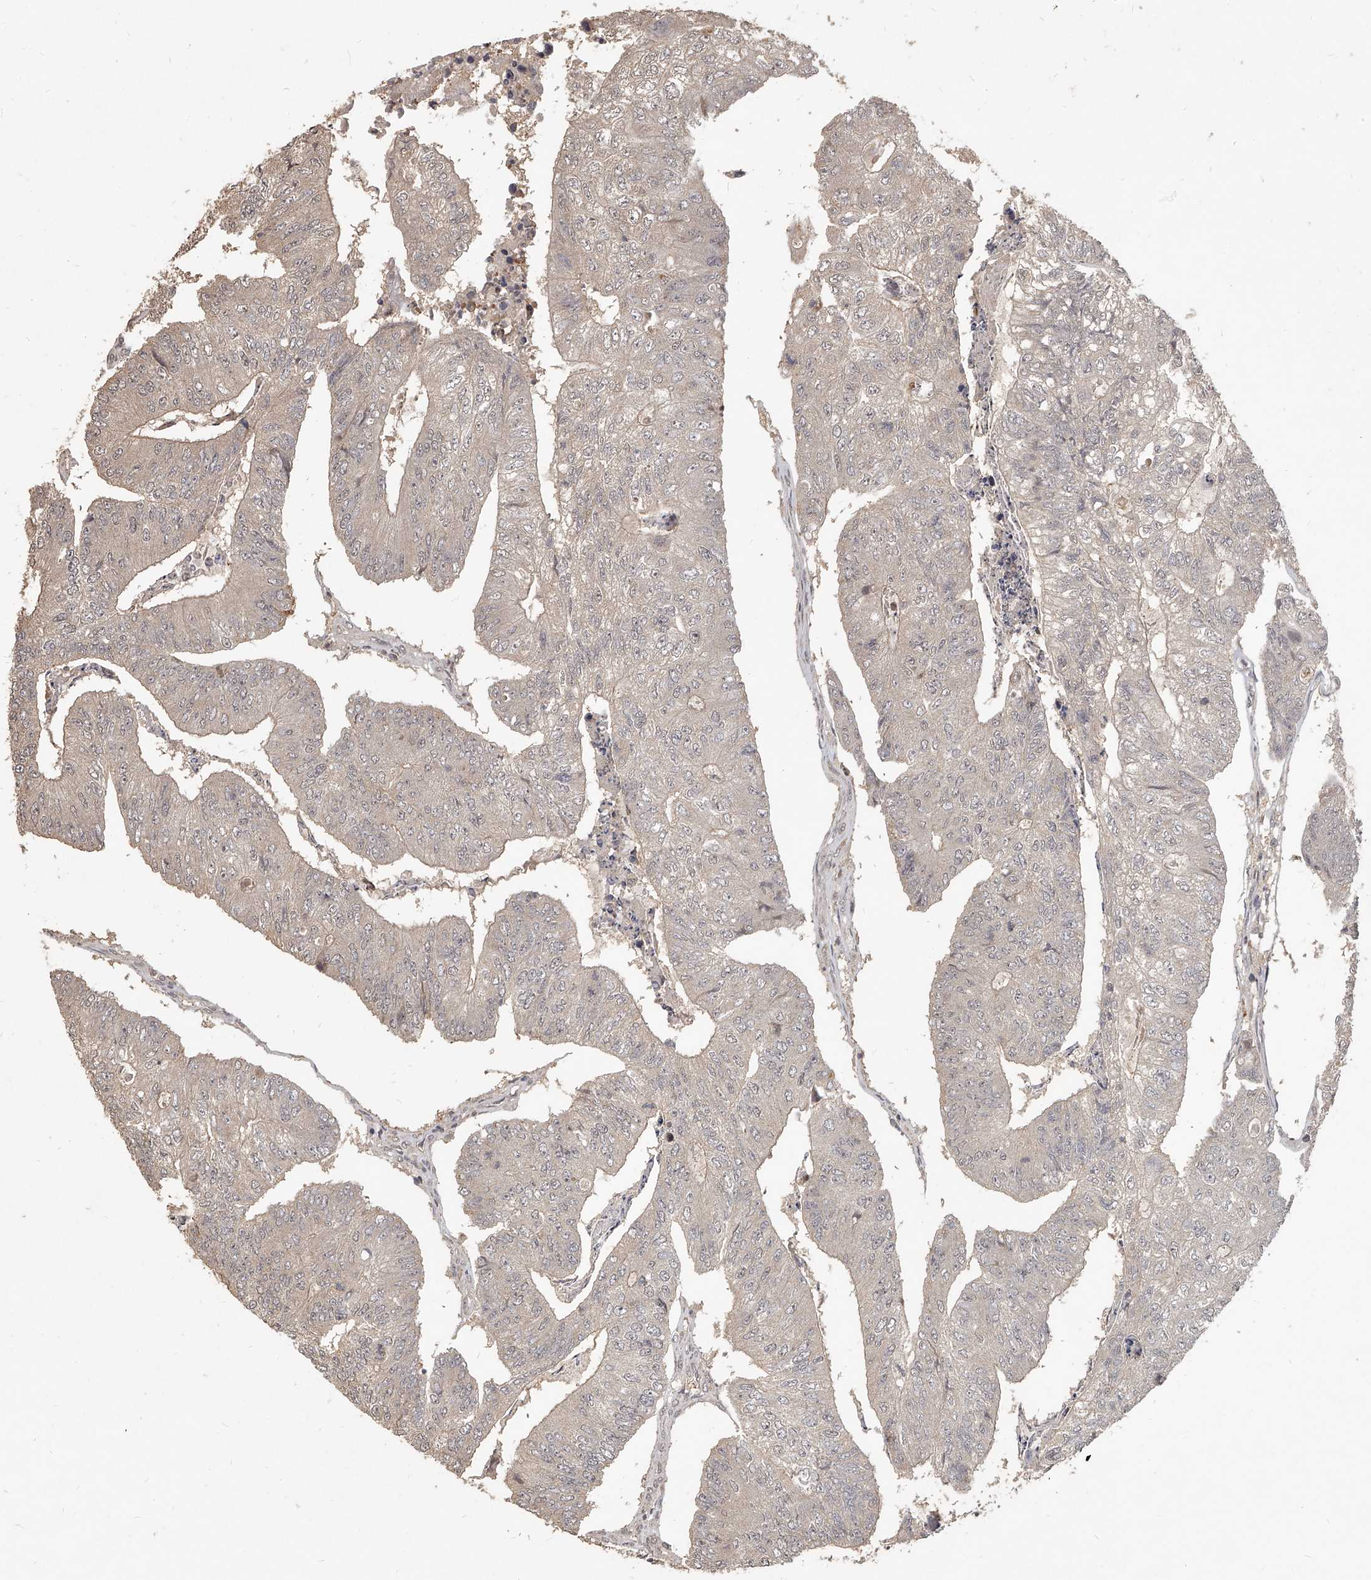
{"staining": {"intensity": "negative", "quantity": "none", "location": "none"}, "tissue": "colorectal cancer", "cell_type": "Tumor cells", "image_type": "cancer", "snomed": [{"axis": "morphology", "description": "Adenocarcinoma, NOS"}, {"axis": "topography", "description": "Colon"}], "caption": "Tumor cells are negative for protein expression in human colorectal adenocarcinoma. (DAB (3,3'-diaminobenzidine) immunohistochemistry (IHC) visualized using brightfield microscopy, high magnification).", "gene": "SLC37A1", "patient": {"sex": "female", "age": 67}}